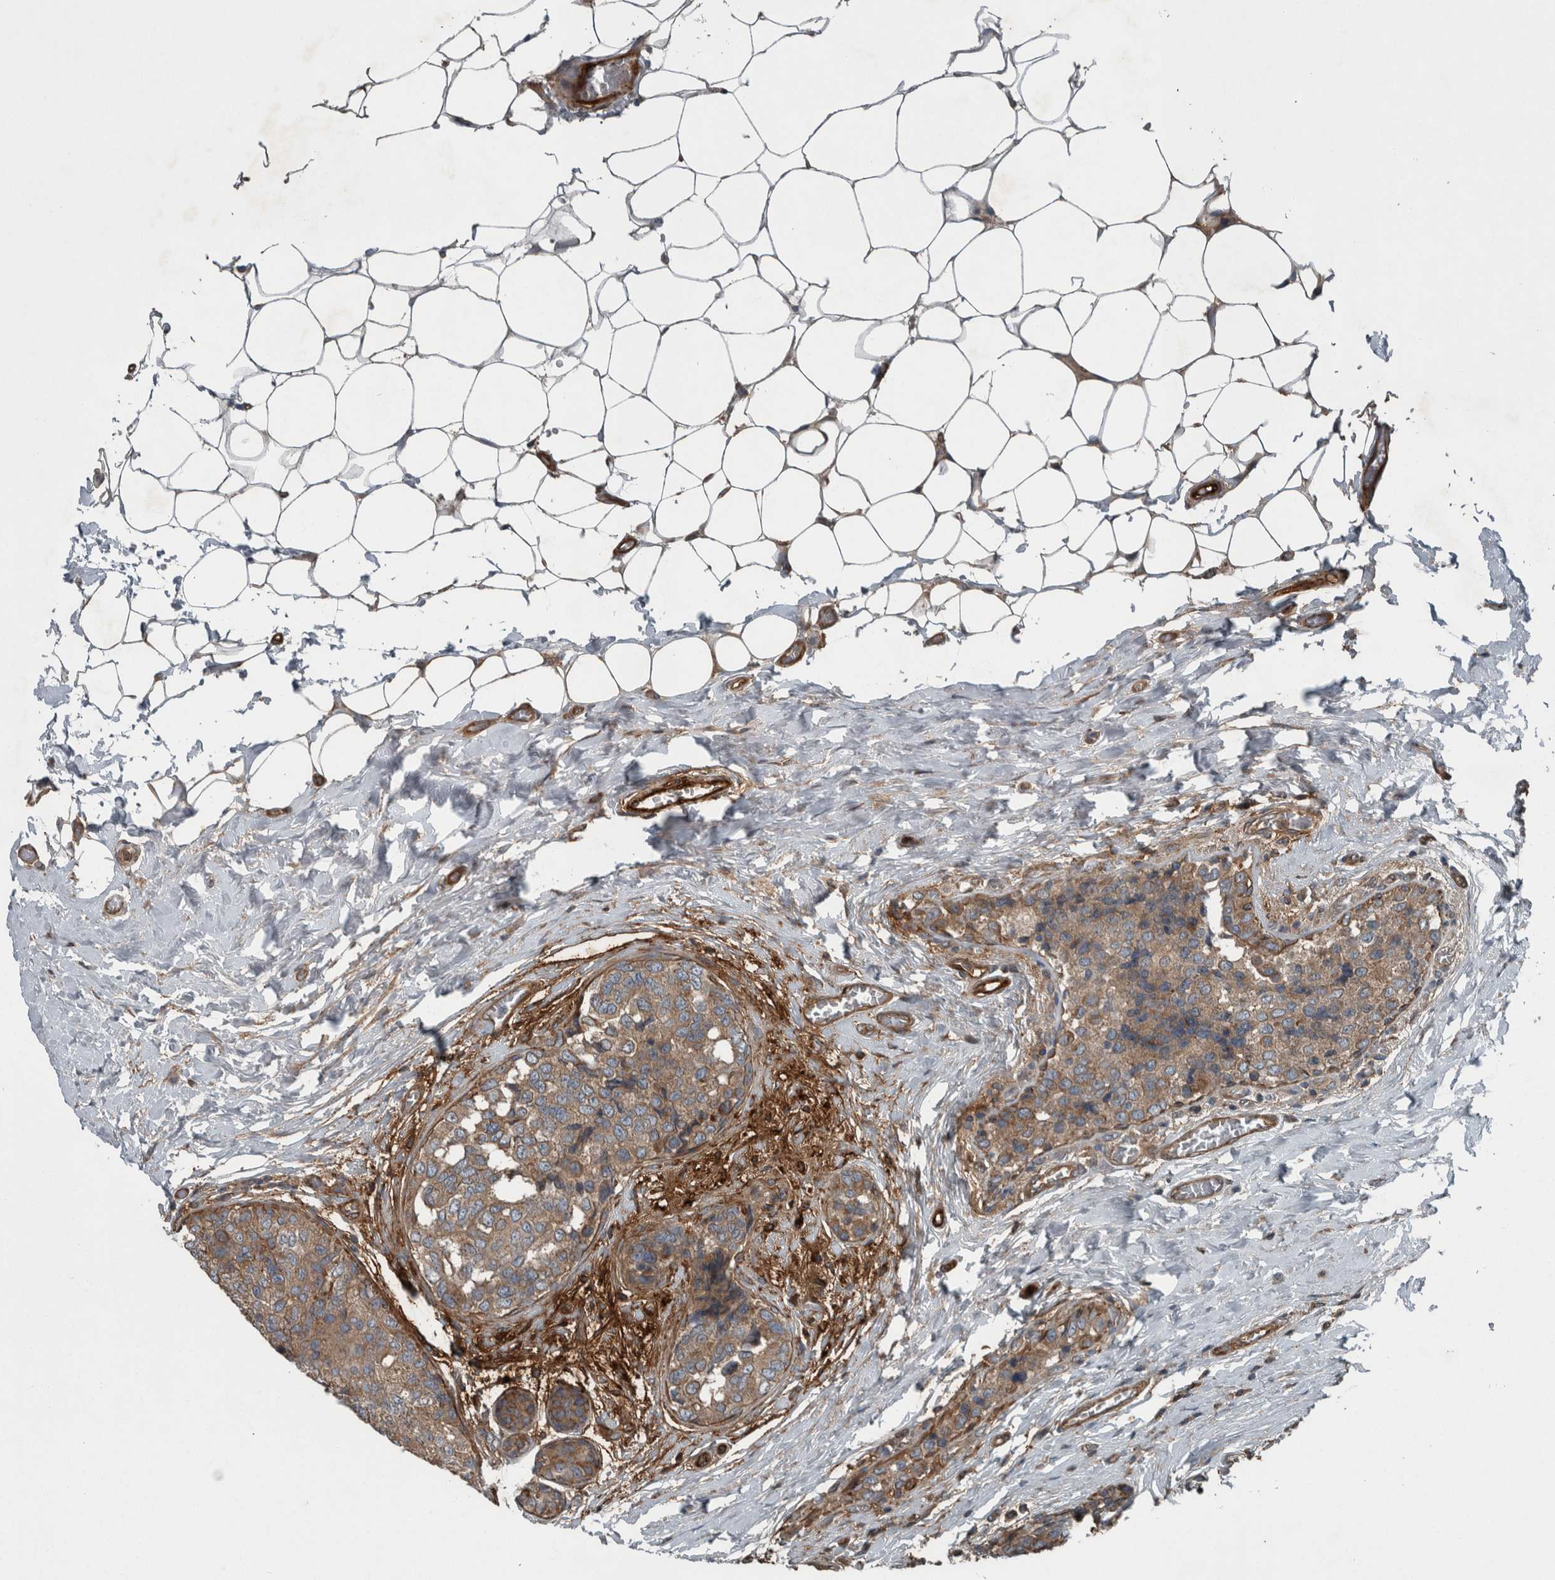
{"staining": {"intensity": "weak", "quantity": "25%-75%", "location": "cytoplasmic/membranous"}, "tissue": "breast cancer", "cell_type": "Tumor cells", "image_type": "cancer", "snomed": [{"axis": "morphology", "description": "Normal tissue, NOS"}, {"axis": "morphology", "description": "Duct carcinoma"}, {"axis": "topography", "description": "Breast"}], "caption": "Protein staining demonstrates weak cytoplasmic/membranous positivity in about 25%-75% of tumor cells in invasive ductal carcinoma (breast). (IHC, brightfield microscopy, high magnification).", "gene": "EXOC8", "patient": {"sex": "female", "age": 43}}